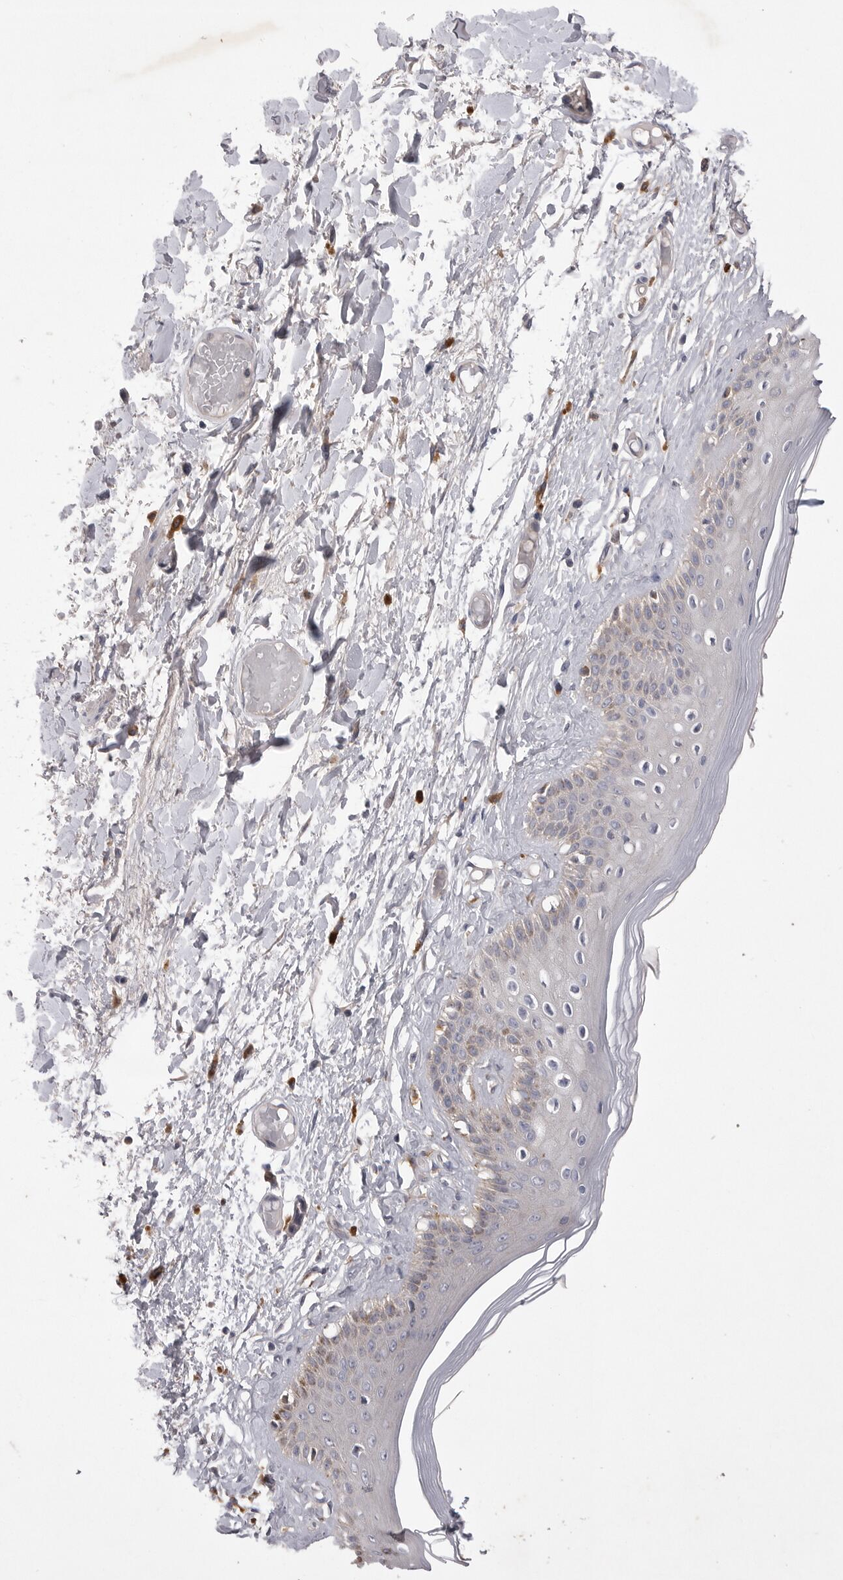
{"staining": {"intensity": "weak", "quantity": "<25%", "location": "cytoplasmic/membranous"}, "tissue": "skin", "cell_type": "Epidermal cells", "image_type": "normal", "snomed": [{"axis": "morphology", "description": "Normal tissue, NOS"}, {"axis": "topography", "description": "Vulva"}], "caption": "An IHC photomicrograph of benign skin is shown. There is no staining in epidermal cells of skin.", "gene": "VAC14", "patient": {"sex": "female", "age": 73}}